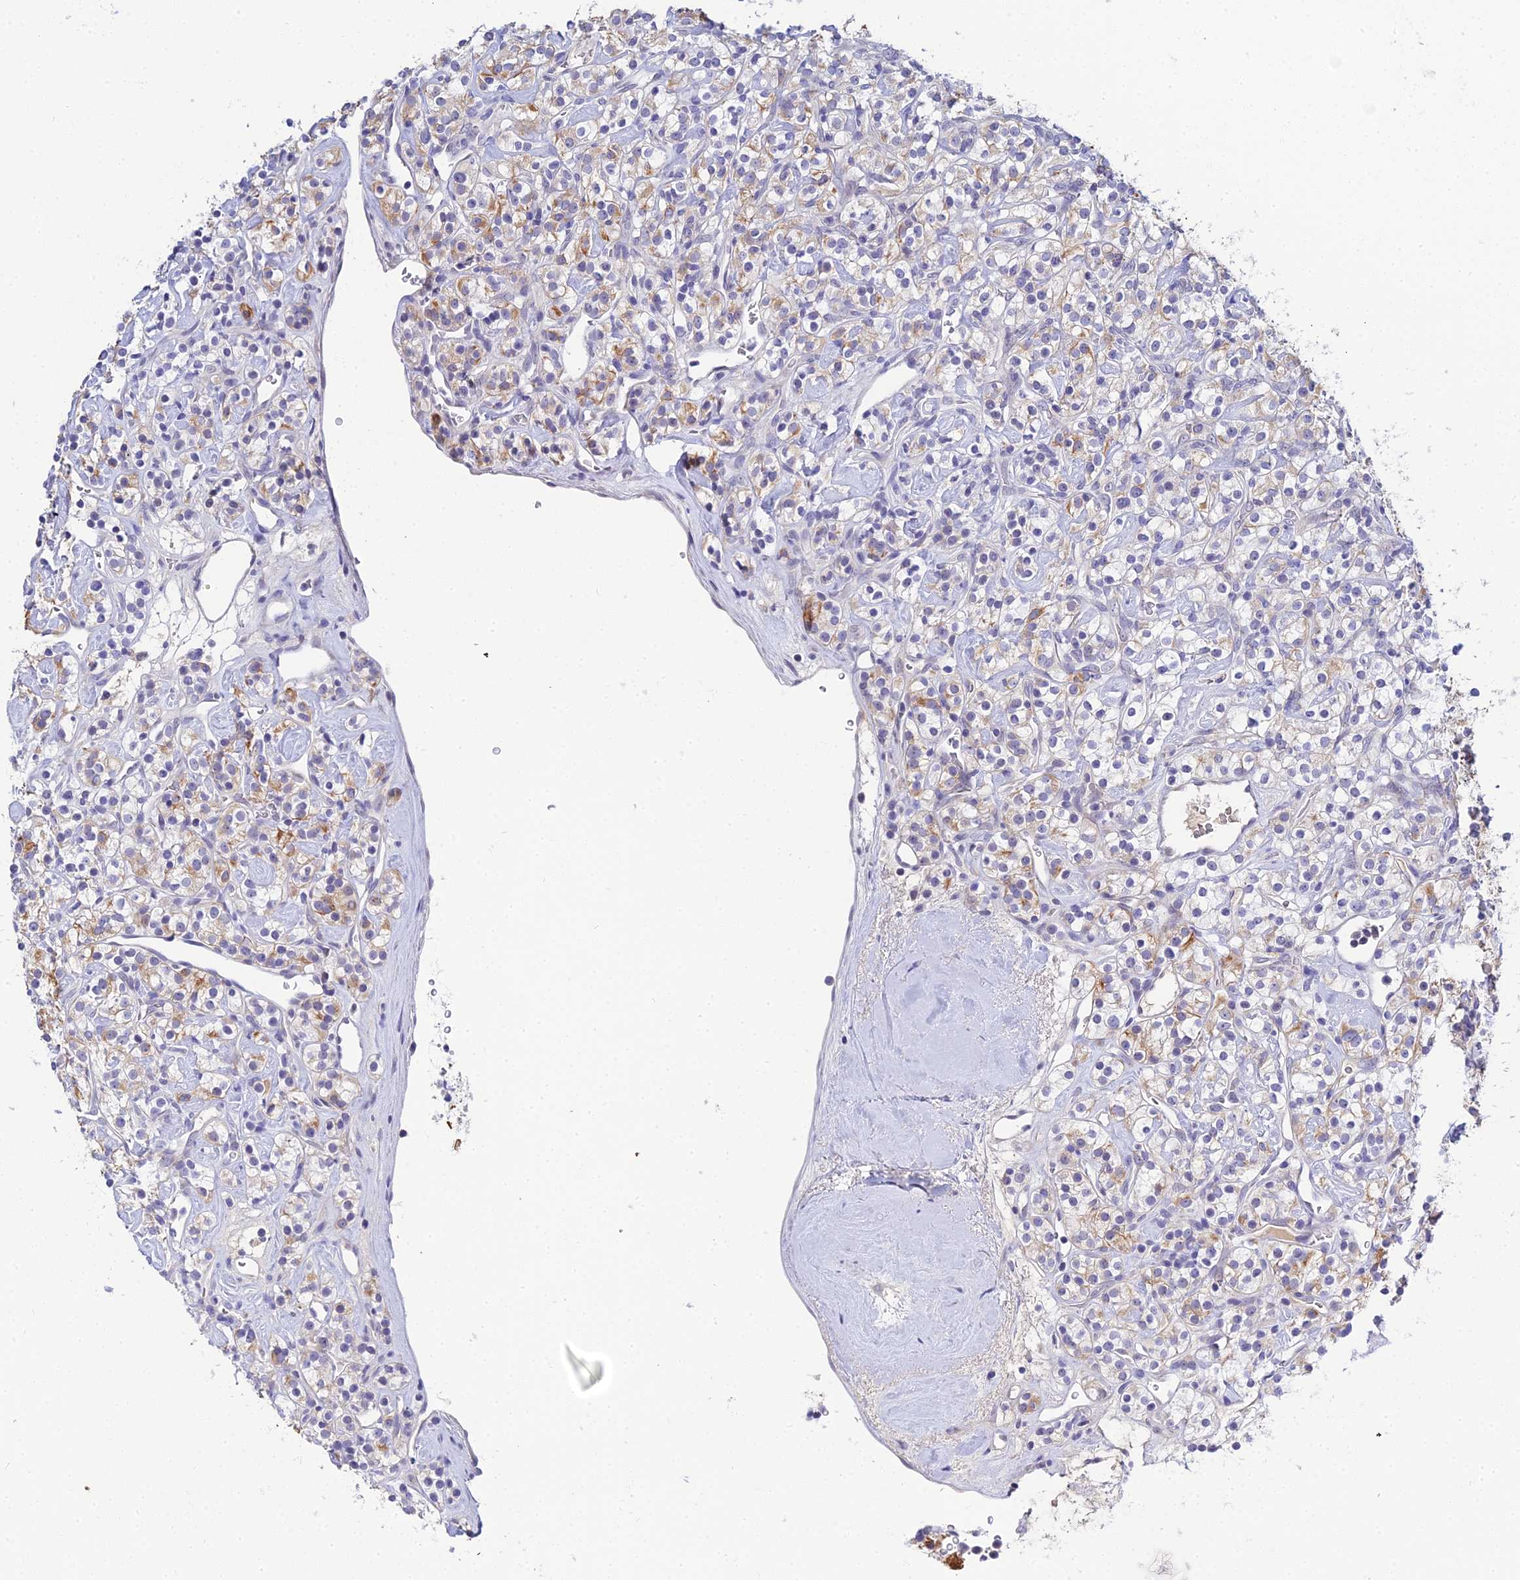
{"staining": {"intensity": "moderate", "quantity": "25%-75%", "location": "cytoplasmic/membranous"}, "tissue": "renal cancer", "cell_type": "Tumor cells", "image_type": "cancer", "snomed": [{"axis": "morphology", "description": "Adenocarcinoma, NOS"}, {"axis": "topography", "description": "Kidney"}], "caption": "Immunohistochemistry micrograph of neoplastic tissue: human renal cancer stained using immunohistochemistry (IHC) displays medium levels of moderate protein expression localized specifically in the cytoplasmic/membranous of tumor cells, appearing as a cytoplasmic/membranous brown color.", "gene": "ZXDA", "patient": {"sex": "male", "age": 77}}